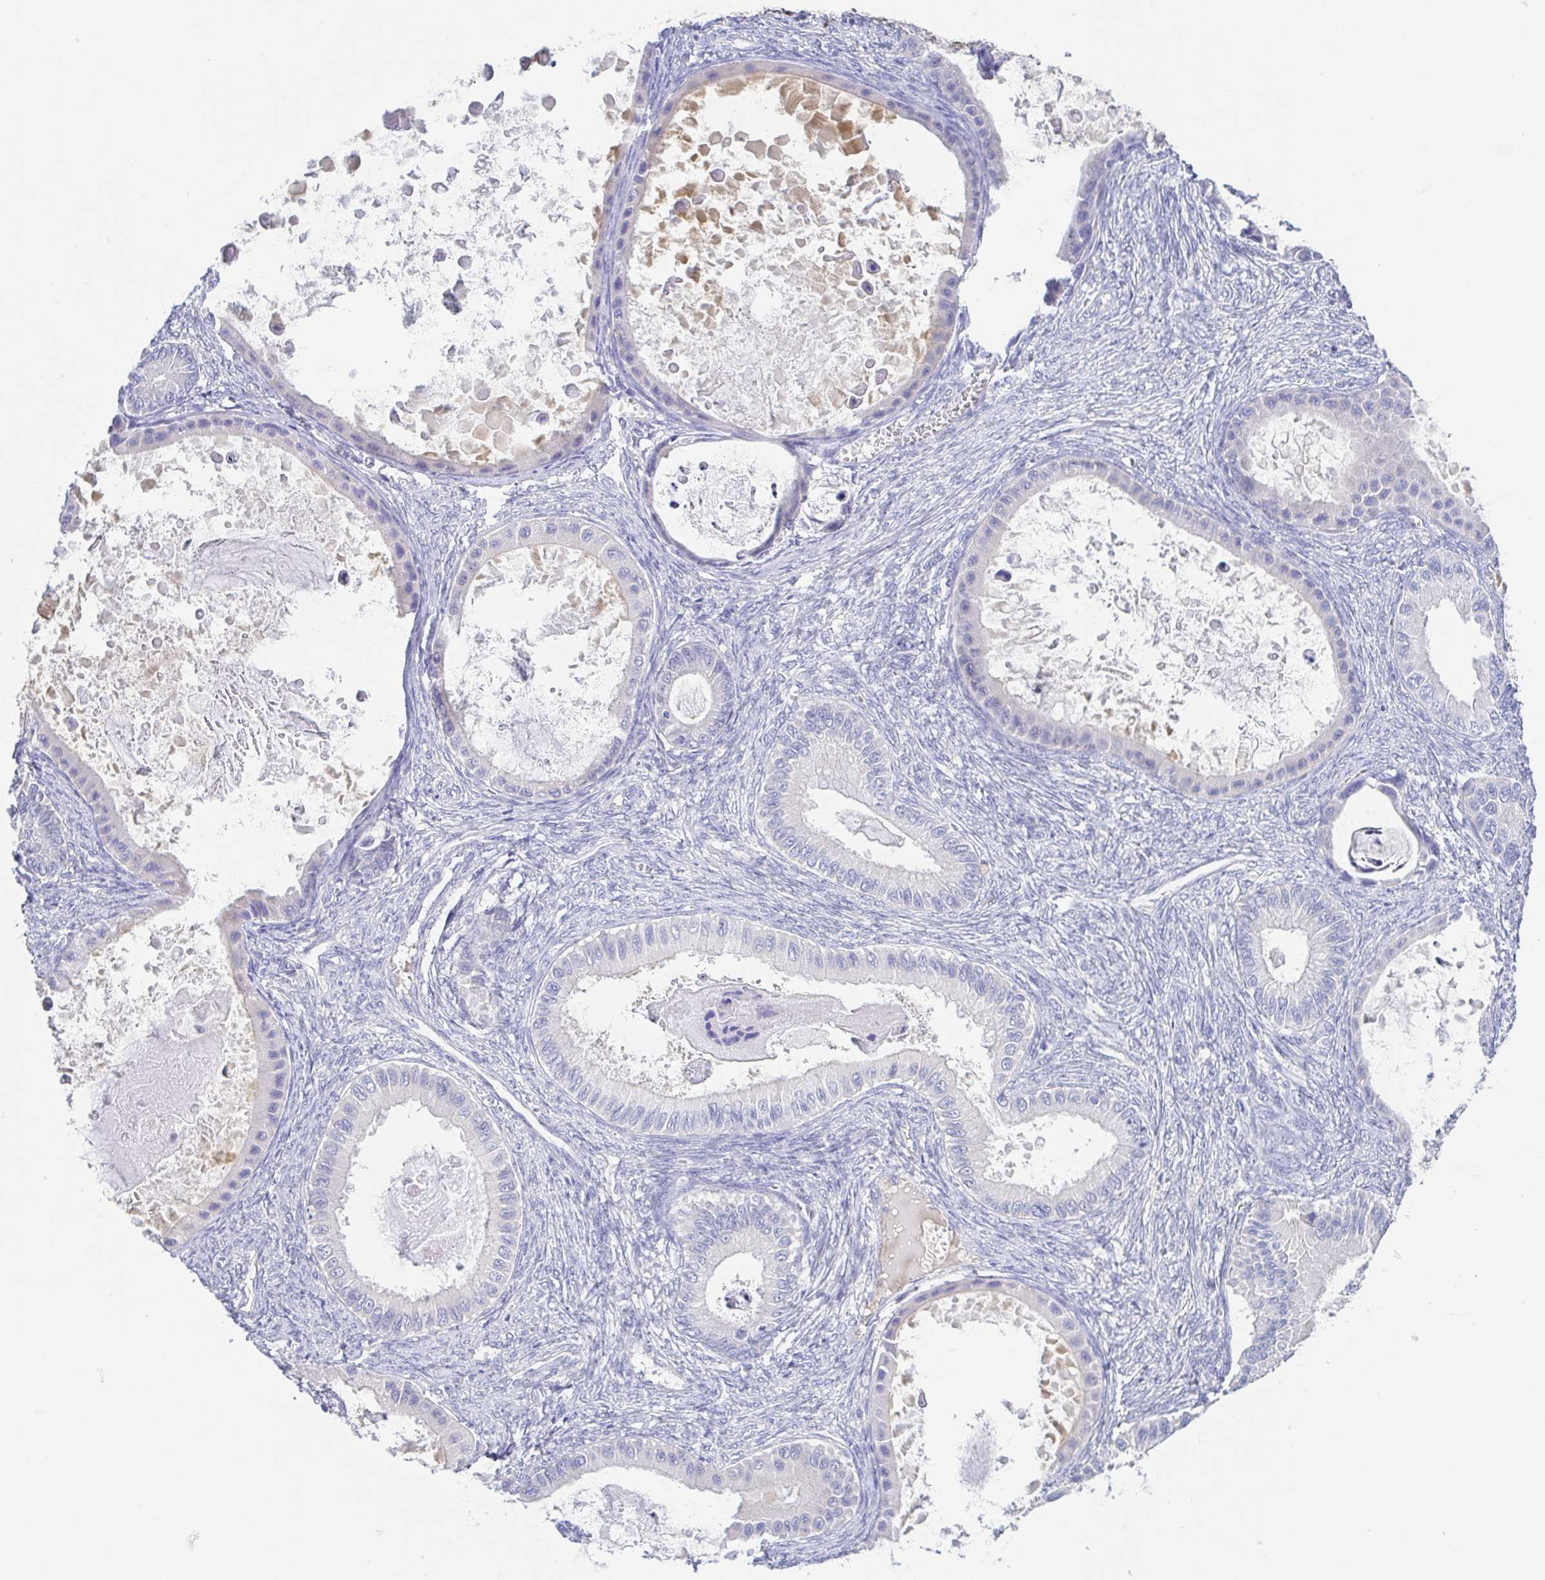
{"staining": {"intensity": "negative", "quantity": "none", "location": "none"}, "tissue": "ovarian cancer", "cell_type": "Tumor cells", "image_type": "cancer", "snomed": [{"axis": "morphology", "description": "Cystadenocarcinoma, mucinous, NOS"}, {"axis": "topography", "description": "Ovary"}], "caption": "IHC of human ovarian mucinous cystadenocarcinoma shows no staining in tumor cells.", "gene": "TREH", "patient": {"sex": "female", "age": 64}}